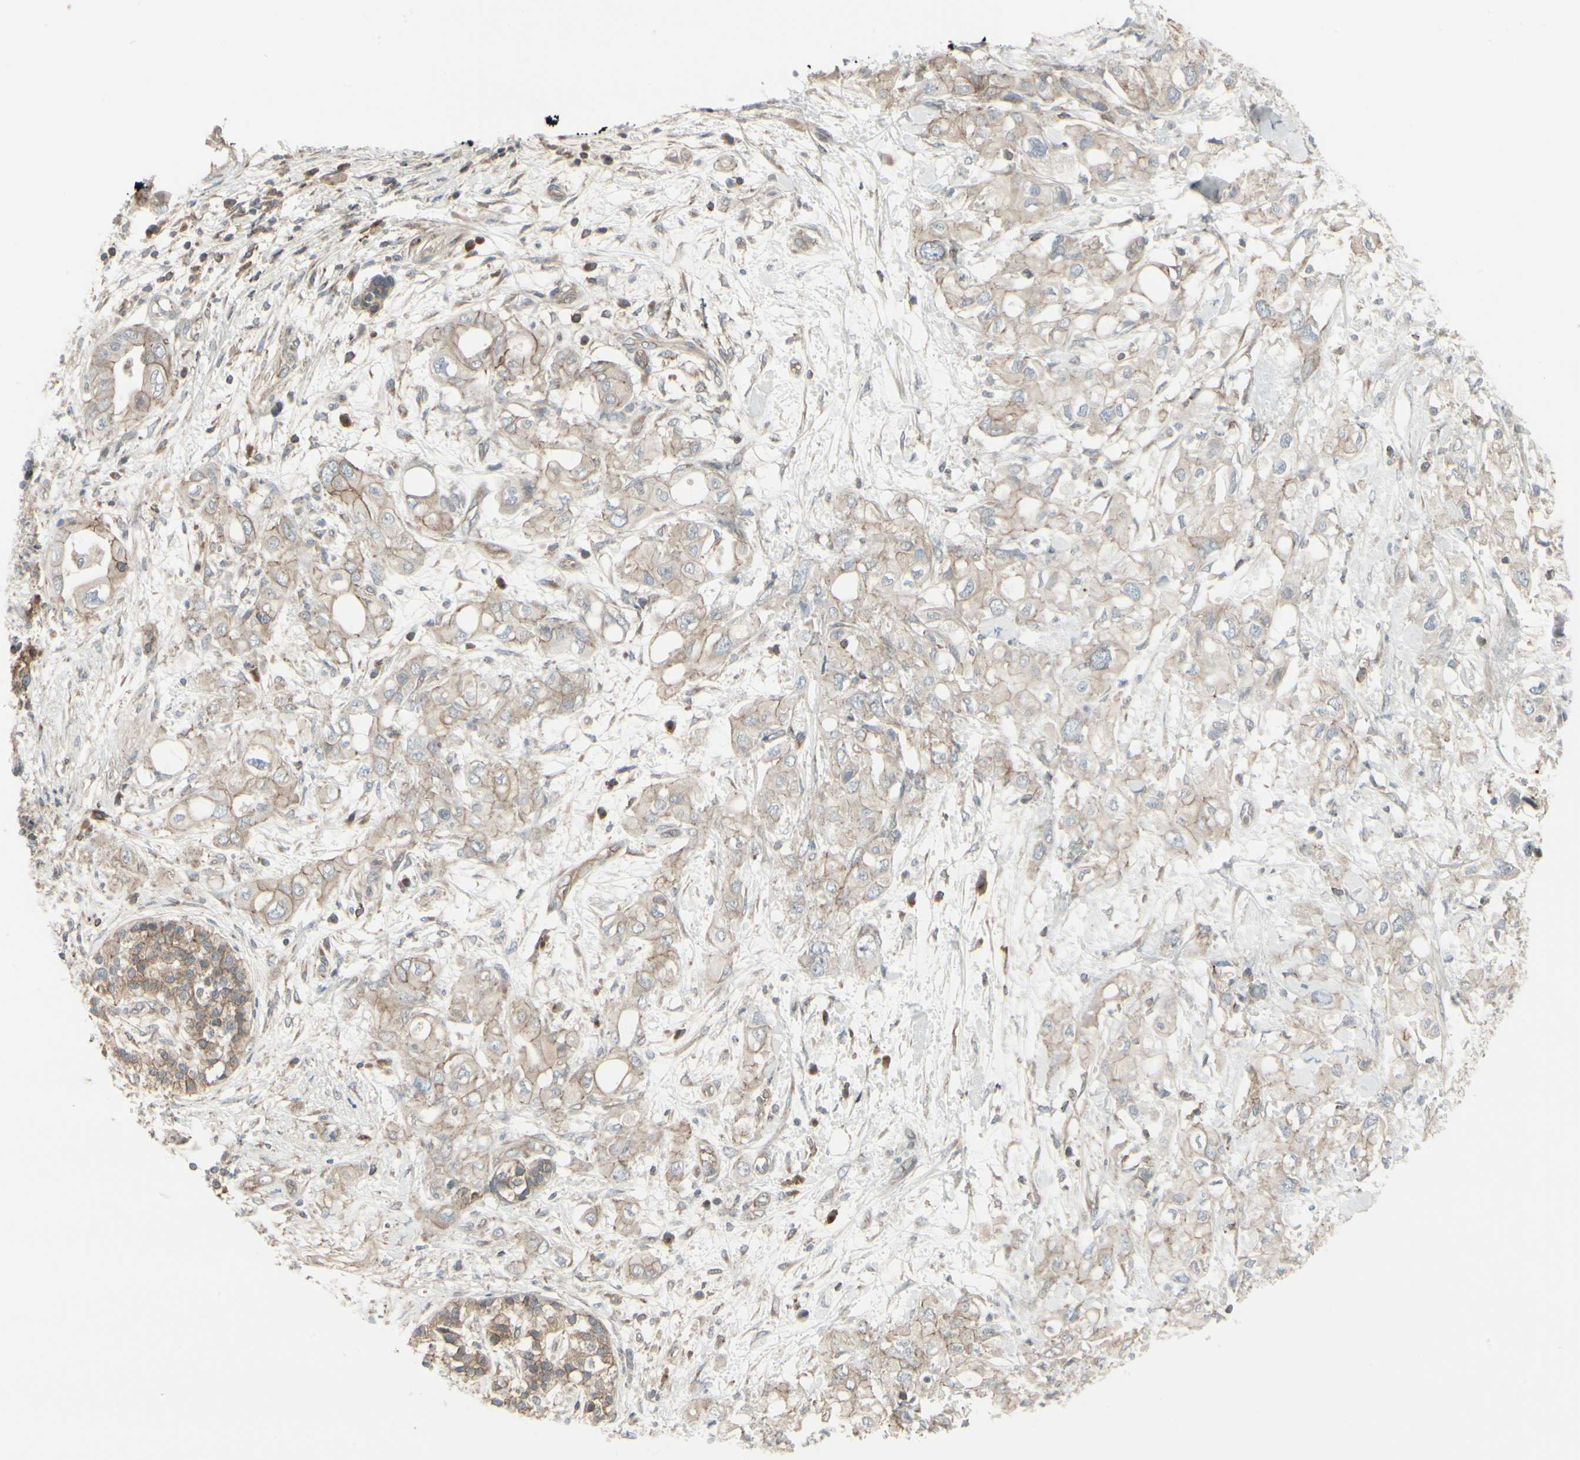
{"staining": {"intensity": "weak", "quantity": ">75%", "location": "cytoplasmic/membranous"}, "tissue": "pancreatic cancer", "cell_type": "Tumor cells", "image_type": "cancer", "snomed": [{"axis": "morphology", "description": "Adenocarcinoma, NOS"}, {"axis": "topography", "description": "Pancreas"}], "caption": "This micrograph reveals immunohistochemistry (IHC) staining of pancreatic adenocarcinoma, with low weak cytoplasmic/membranous staining in approximately >75% of tumor cells.", "gene": "EPS15", "patient": {"sex": "female", "age": 56}}